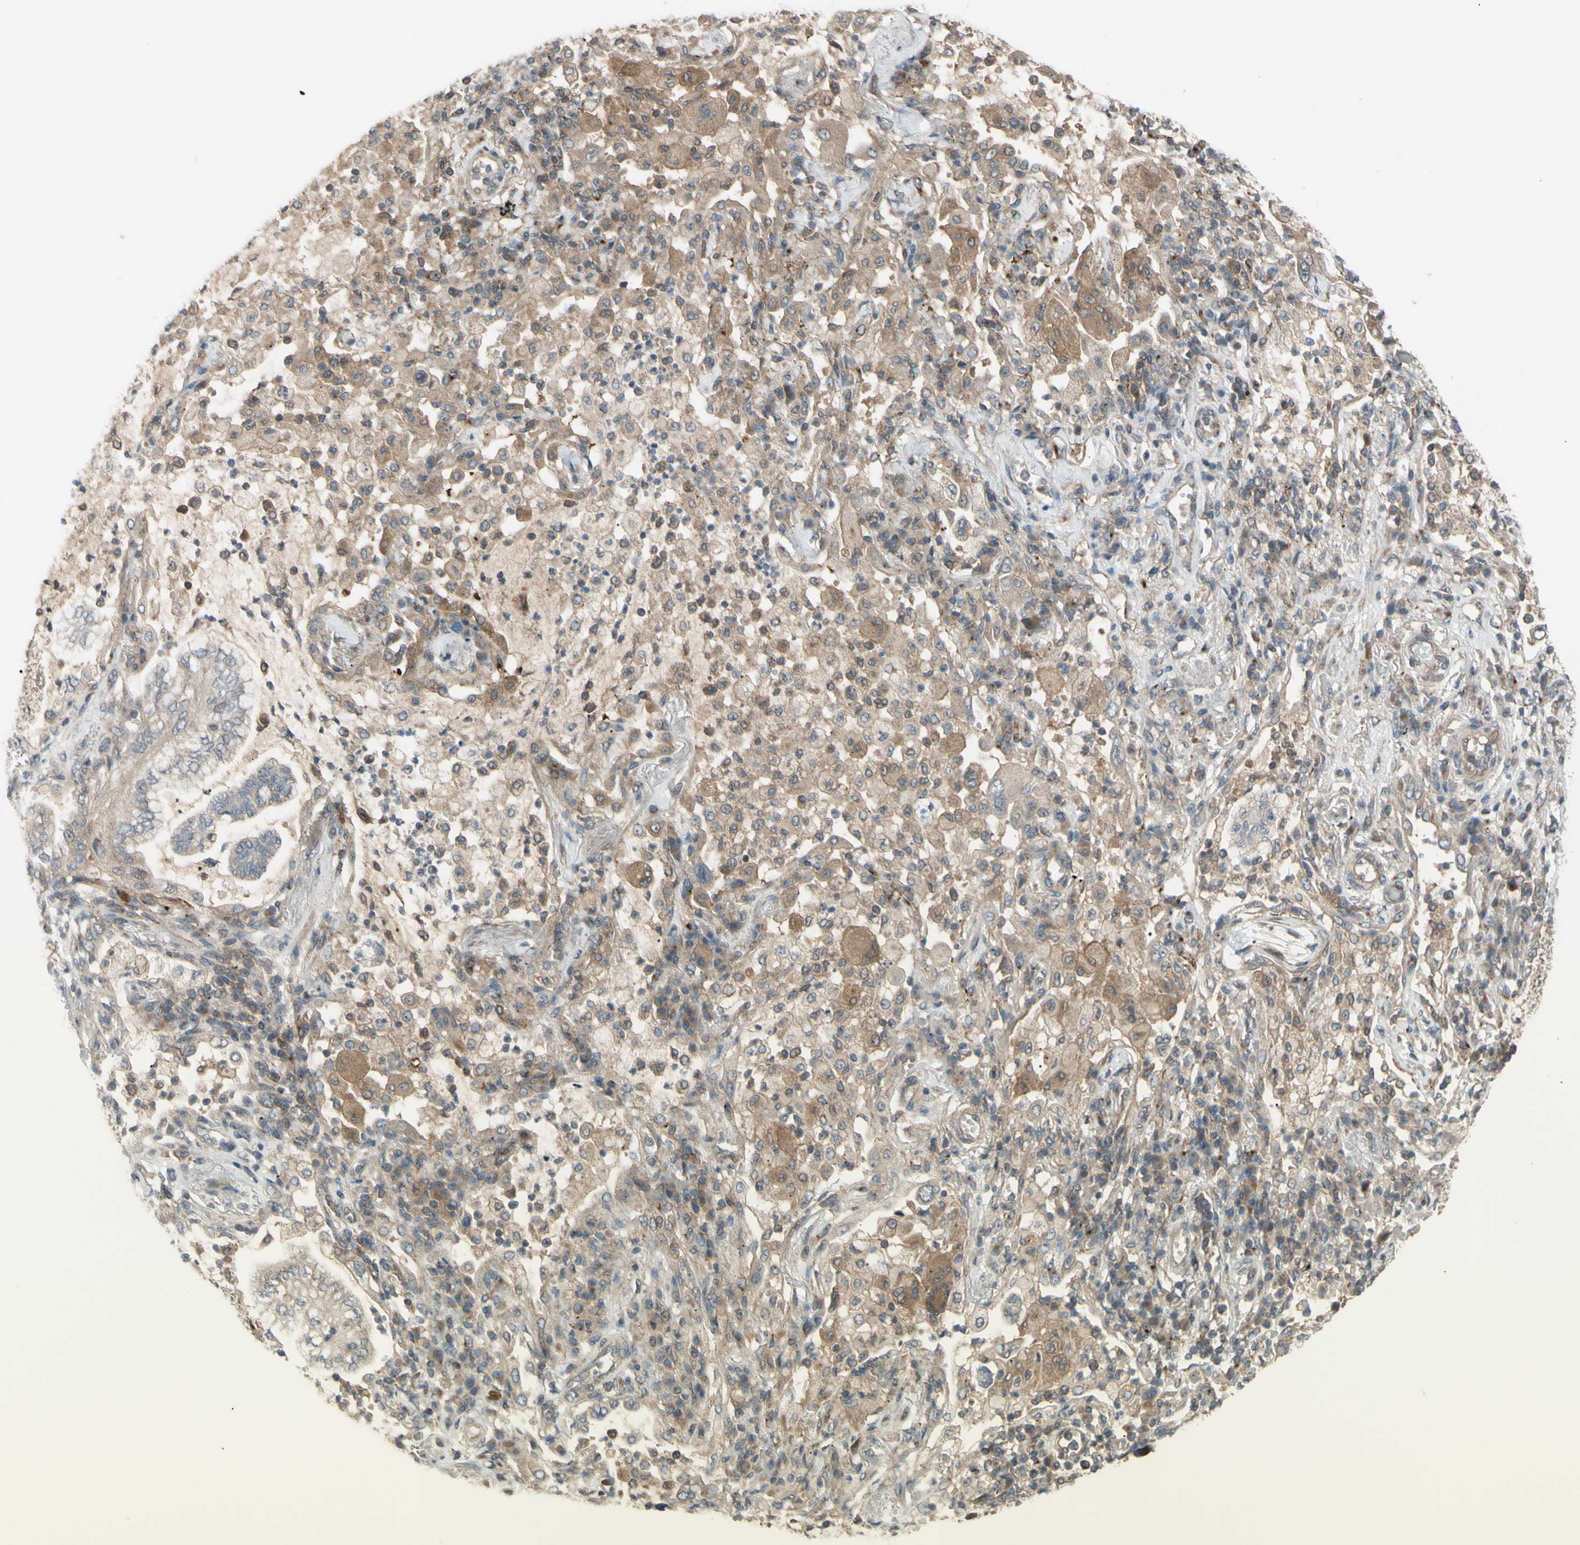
{"staining": {"intensity": "weak", "quantity": "25%-75%", "location": "cytoplasmic/membranous"}, "tissue": "lung cancer", "cell_type": "Tumor cells", "image_type": "cancer", "snomed": [{"axis": "morphology", "description": "Normal tissue, NOS"}, {"axis": "morphology", "description": "Adenocarcinoma, NOS"}, {"axis": "topography", "description": "Bronchus"}, {"axis": "topography", "description": "Lung"}], "caption": "Protein staining exhibits weak cytoplasmic/membranous staining in about 25%-75% of tumor cells in lung cancer. (DAB (3,3'-diaminobenzidine) IHC, brown staining for protein, blue staining for nuclei).", "gene": "FLII", "patient": {"sex": "female", "age": 70}}